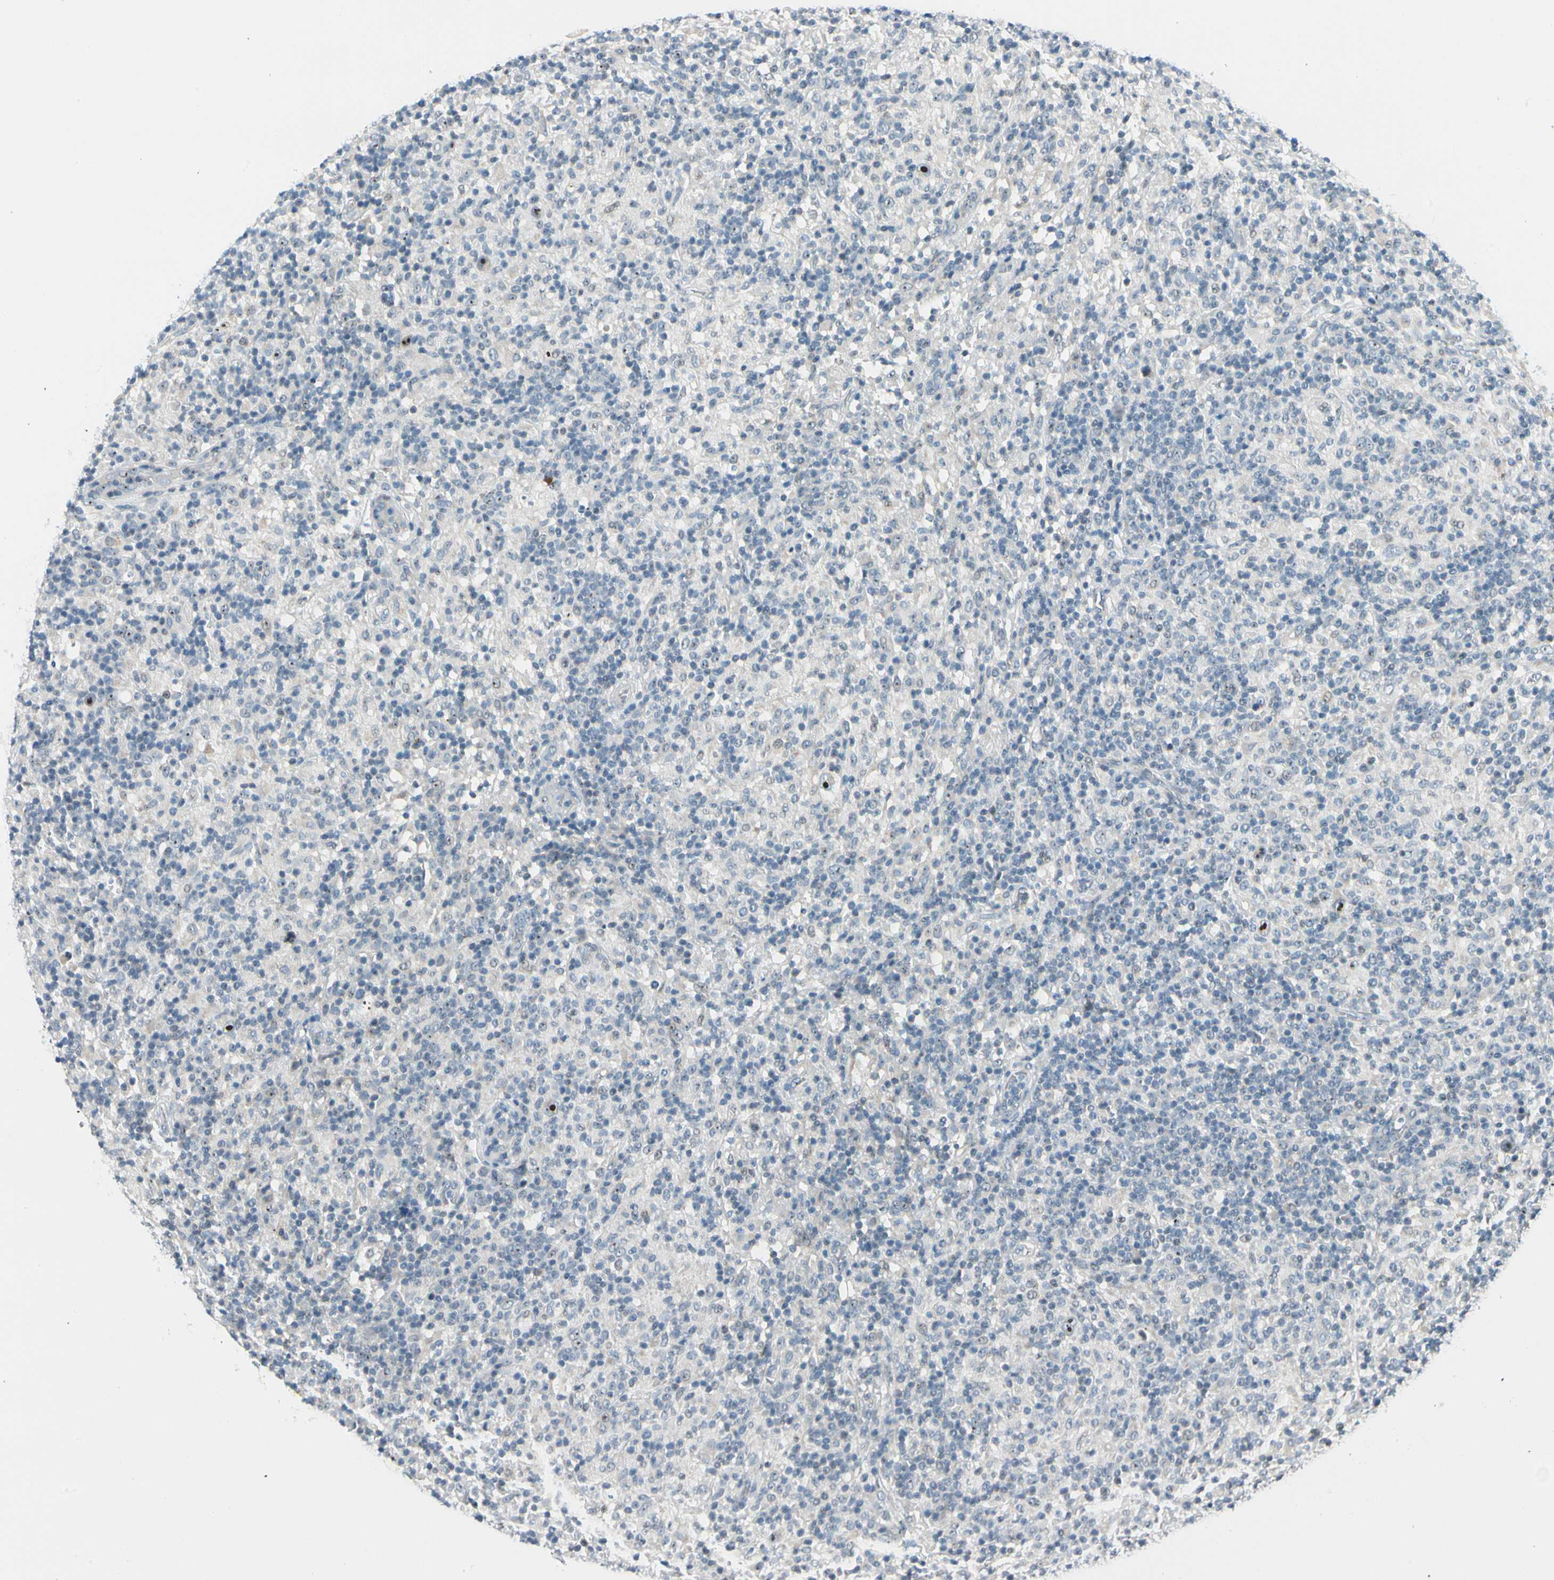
{"staining": {"intensity": "moderate", "quantity": "<25%", "location": "nuclear"}, "tissue": "lymphoma", "cell_type": "Tumor cells", "image_type": "cancer", "snomed": [{"axis": "morphology", "description": "Hodgkin's disease, NOS"}, {"axis": "topography", "description": "Lymph node"}], "caption": "The micrograph reveals a brown stain indicating the presence of a protein in the nuclear of tumor cells in lymphoma. (IHC, brightfield microscopy, high magnification).", "gene": "ZSCAN1", "patient": {"sex": "male", "age": 70}}